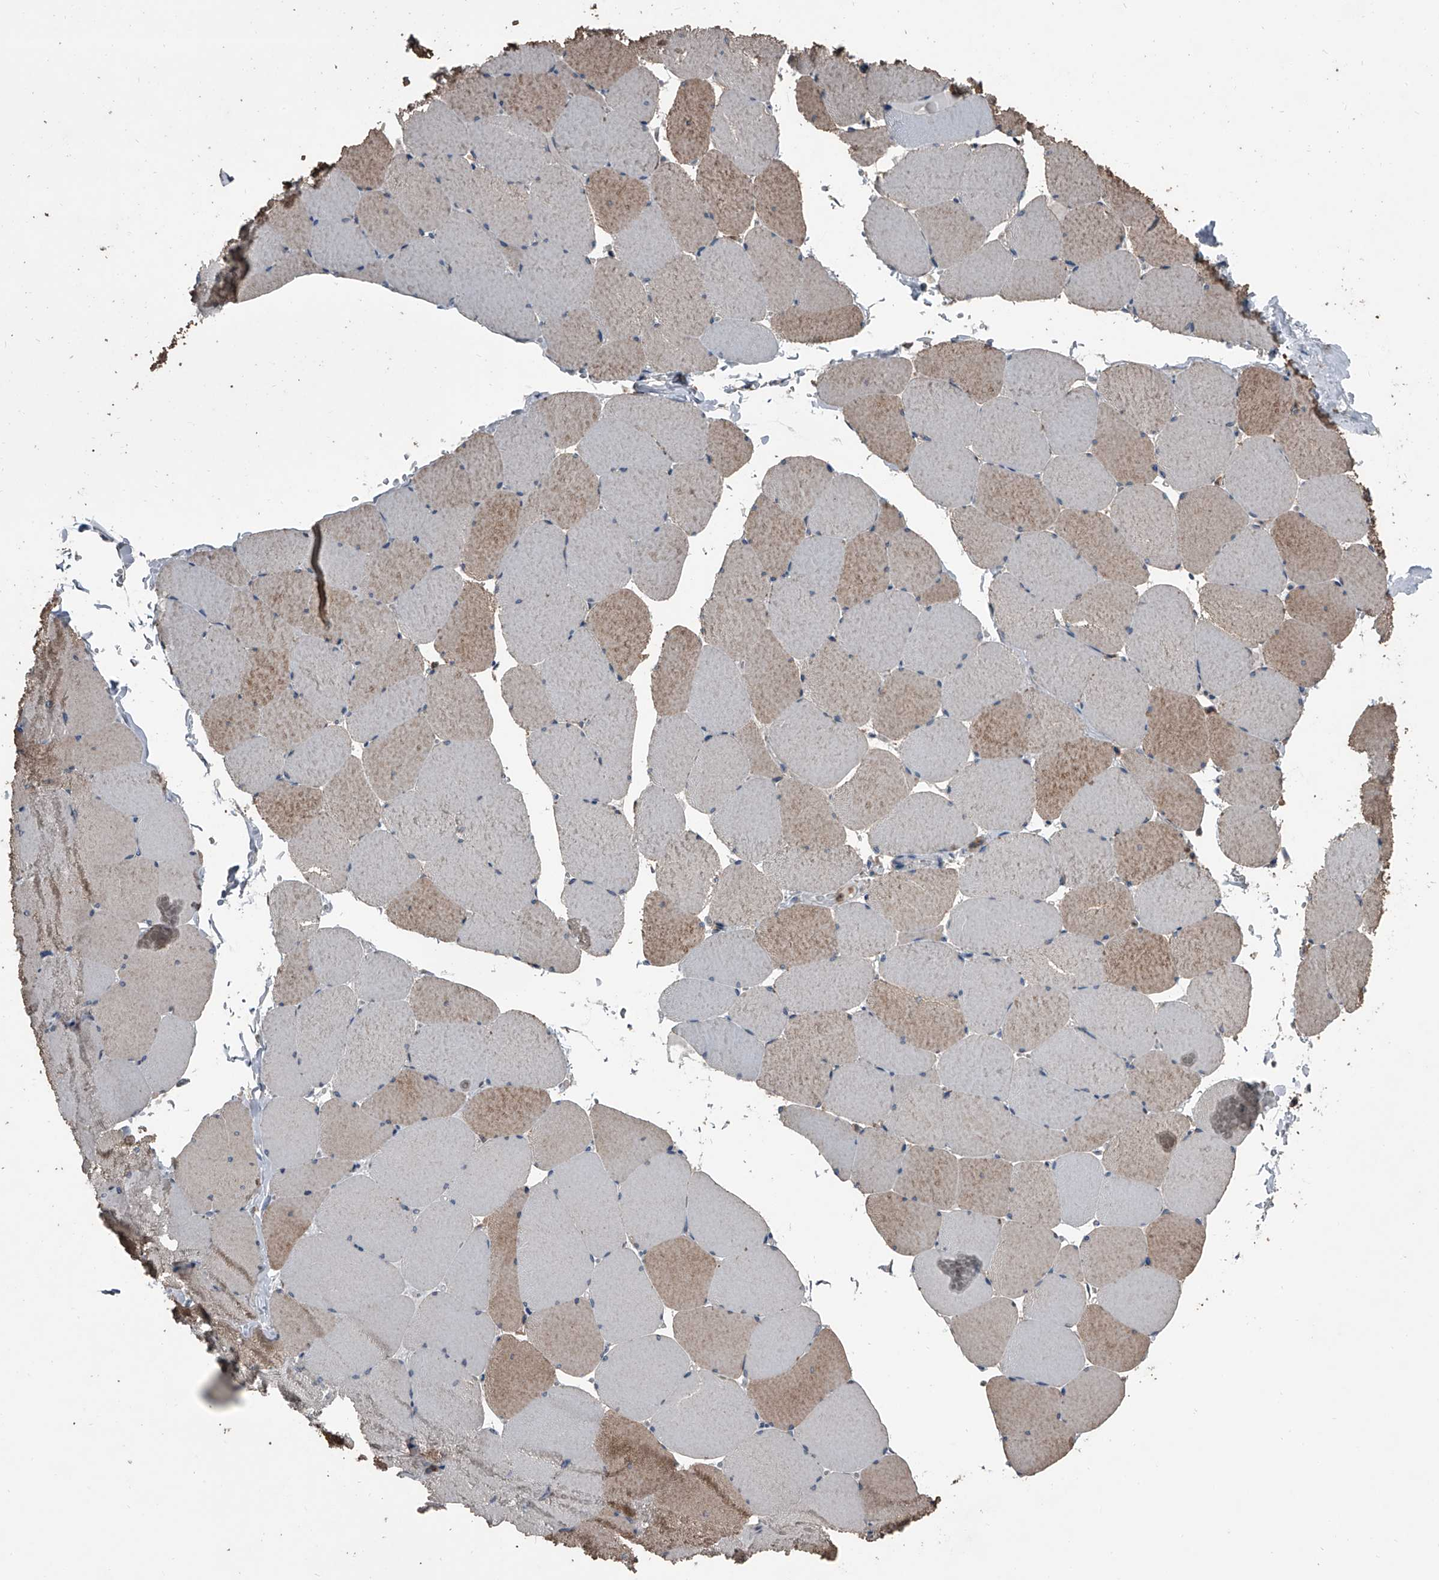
{"staining": {"intensity": "moderate", "quantity": "<25%", "location": "cytoplasmic/membranous"}, "tissue": "skeletal muscle", "cell_type": "Myocytes", "image_type": "normal", "snomed": [{"axis": "morphology", "description": "Normal tissue, NOS"}, {"axis": "topography", "description": "Skeletal muscle"}, {"axis": "topography", "description": "Head-Neck"}], "caption": "Immunohistochemistry (IHC) image of benign human skeletal muscle stained for a protein (brown), which displays low levels of moderate cytoplasmic/membranous expression in approximately <25% of myocytes.", "gene": "PIP5K1A", "patient": {"sex": "male", "age": 66}}